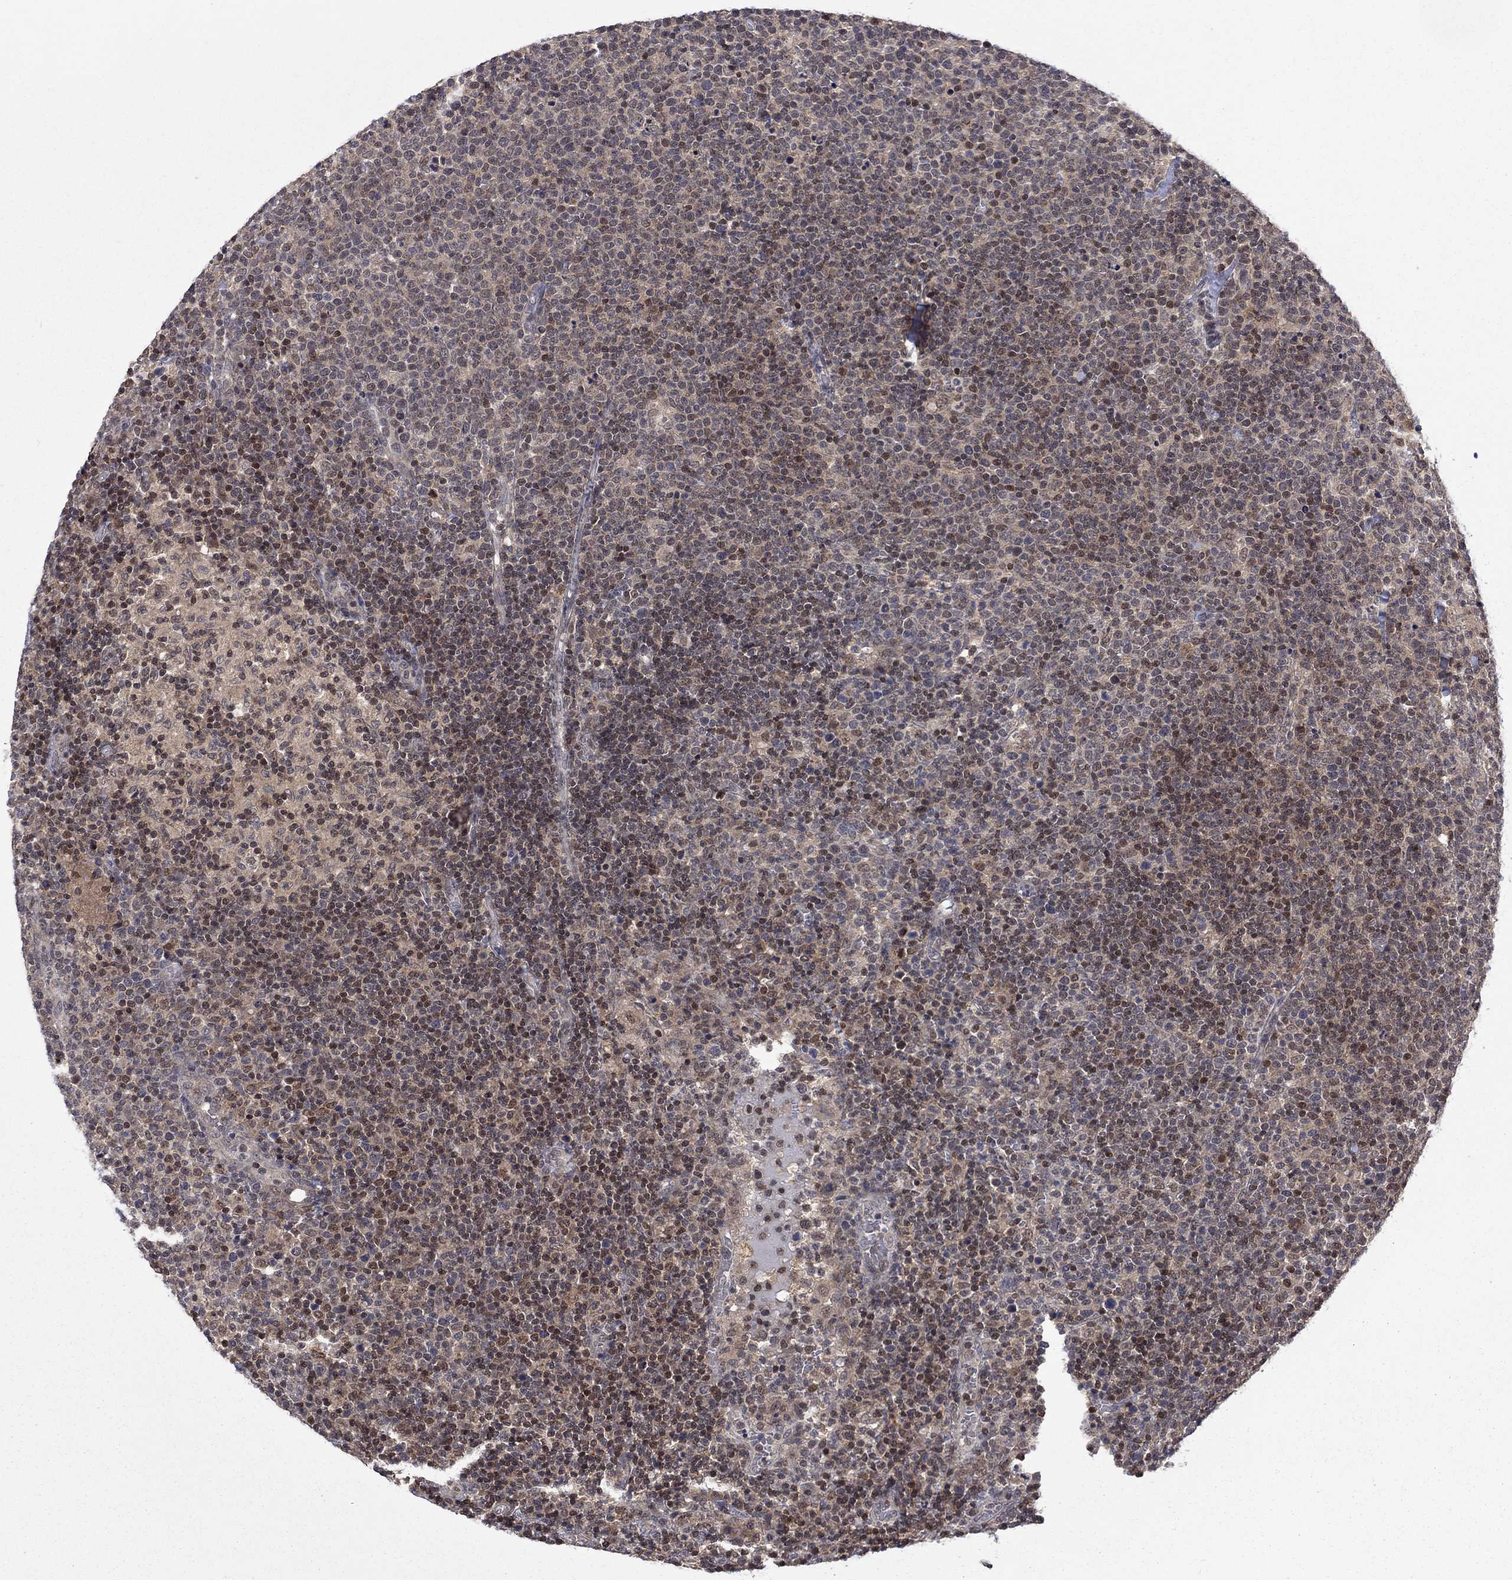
{"staining": {"intensity": "moderate", "quantity": "25%-75%", "location": "nuclear"}, "tissue": "lymphoma", "cell_type": "Tumor cells", "image_type": "cancer", "snomed": [{"axis": "morphology", "description": "Malignant lymphoma, non-Hodgkin's type, High grade"}, {"axis": "topography", "description": "Lymph node"}], "caption": "This photomicrograph reveals malignant lymphoma, non-Hodgkin's type (high-grade) stained with IHC to label a protein in brown. The nuclear of tumor cells show moderate positivity for the protein. Nuclei are counter-stained blue.", "gene": "IAH1", "patient": {"sex": "male", "age": 61}}